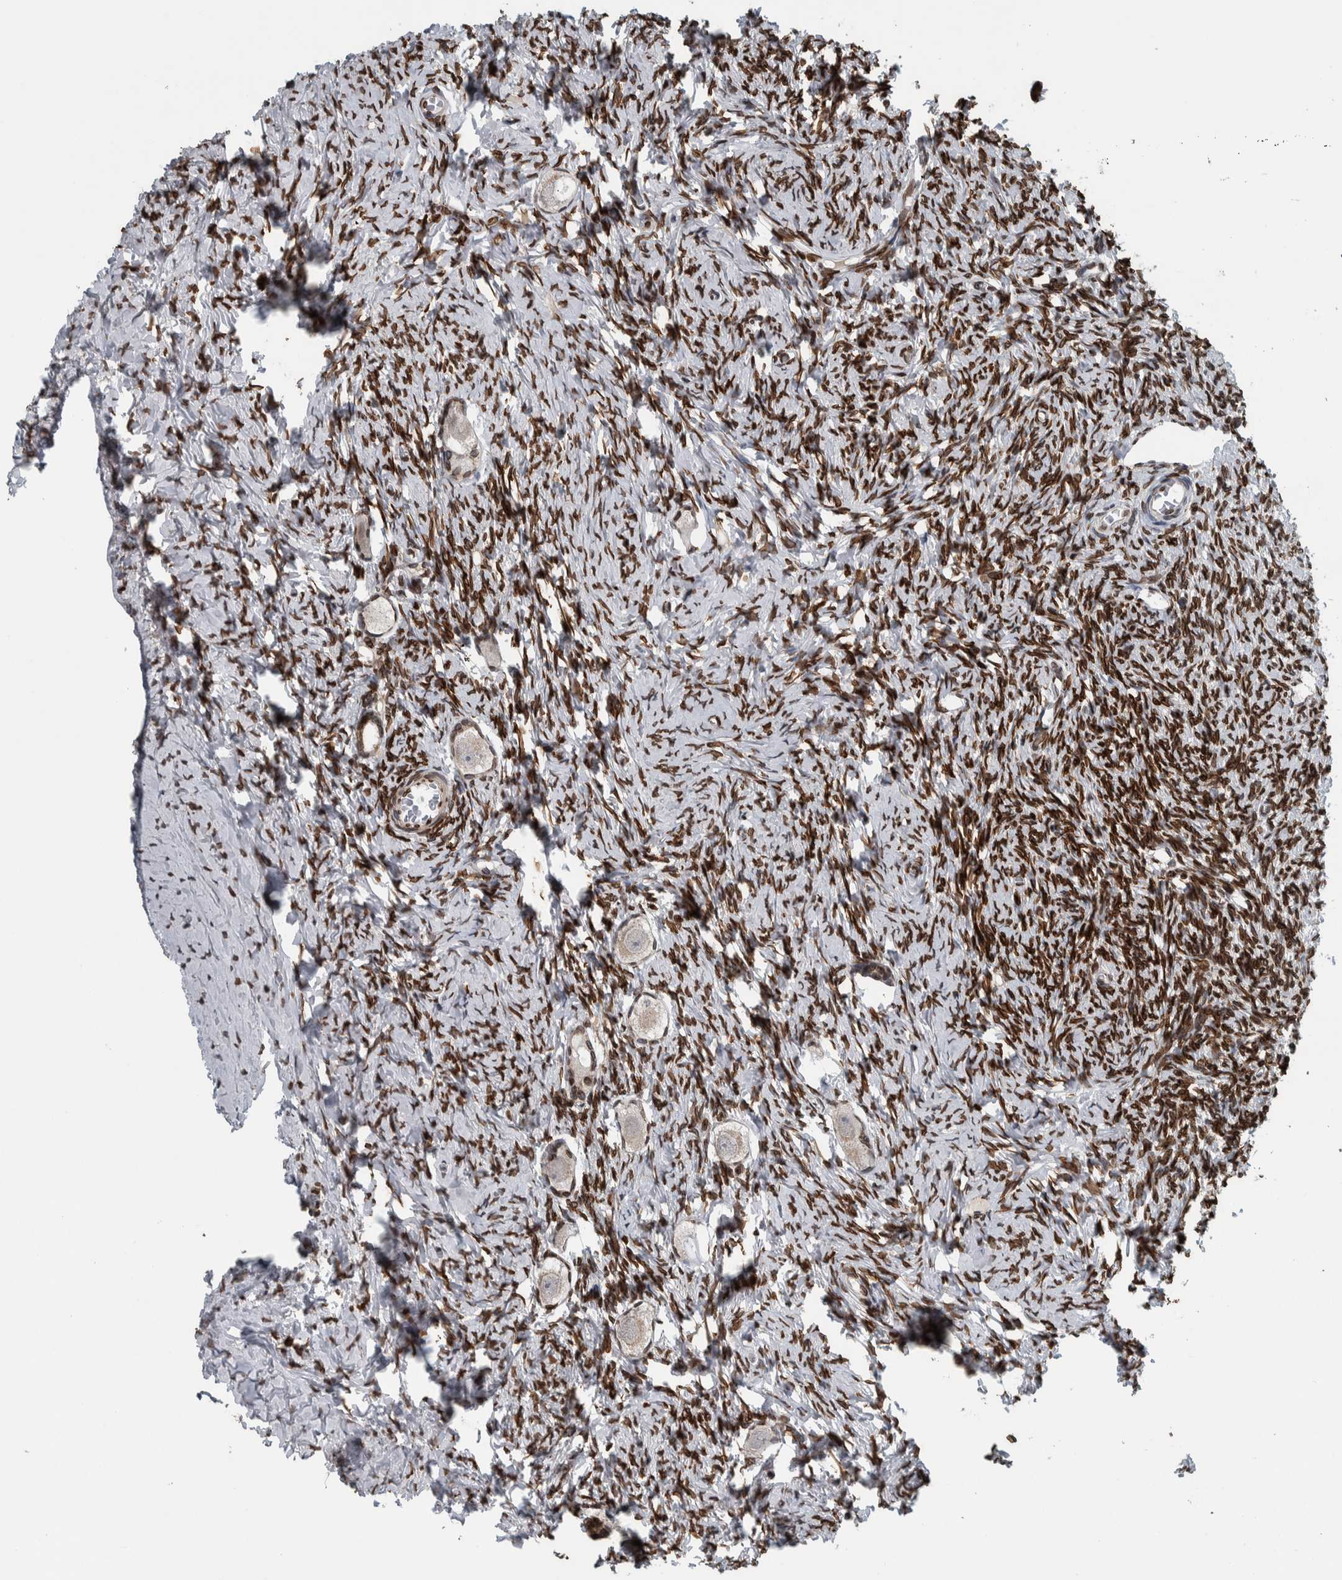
{"staining": {"intensity": "moderate", "quantity": "<25%", "location": "cytoplasmic/membranous,nuclear"}, "tissue": "ovary", "cell_type": "Follicle cells", "image_type": "normal", "snomed": [{"axis": "morphology", "description": "Normal tissue, NOS"}, {"axis": "topography", "description": "Ovary"}], "caption": "The image shows a brown stain indicating the presence of a protein in the cytoplasmic/membranous,nuclear of follicle cells in ovary.", "gene": "FAM135B", "patient": {"sex": "female", "age": 27}}